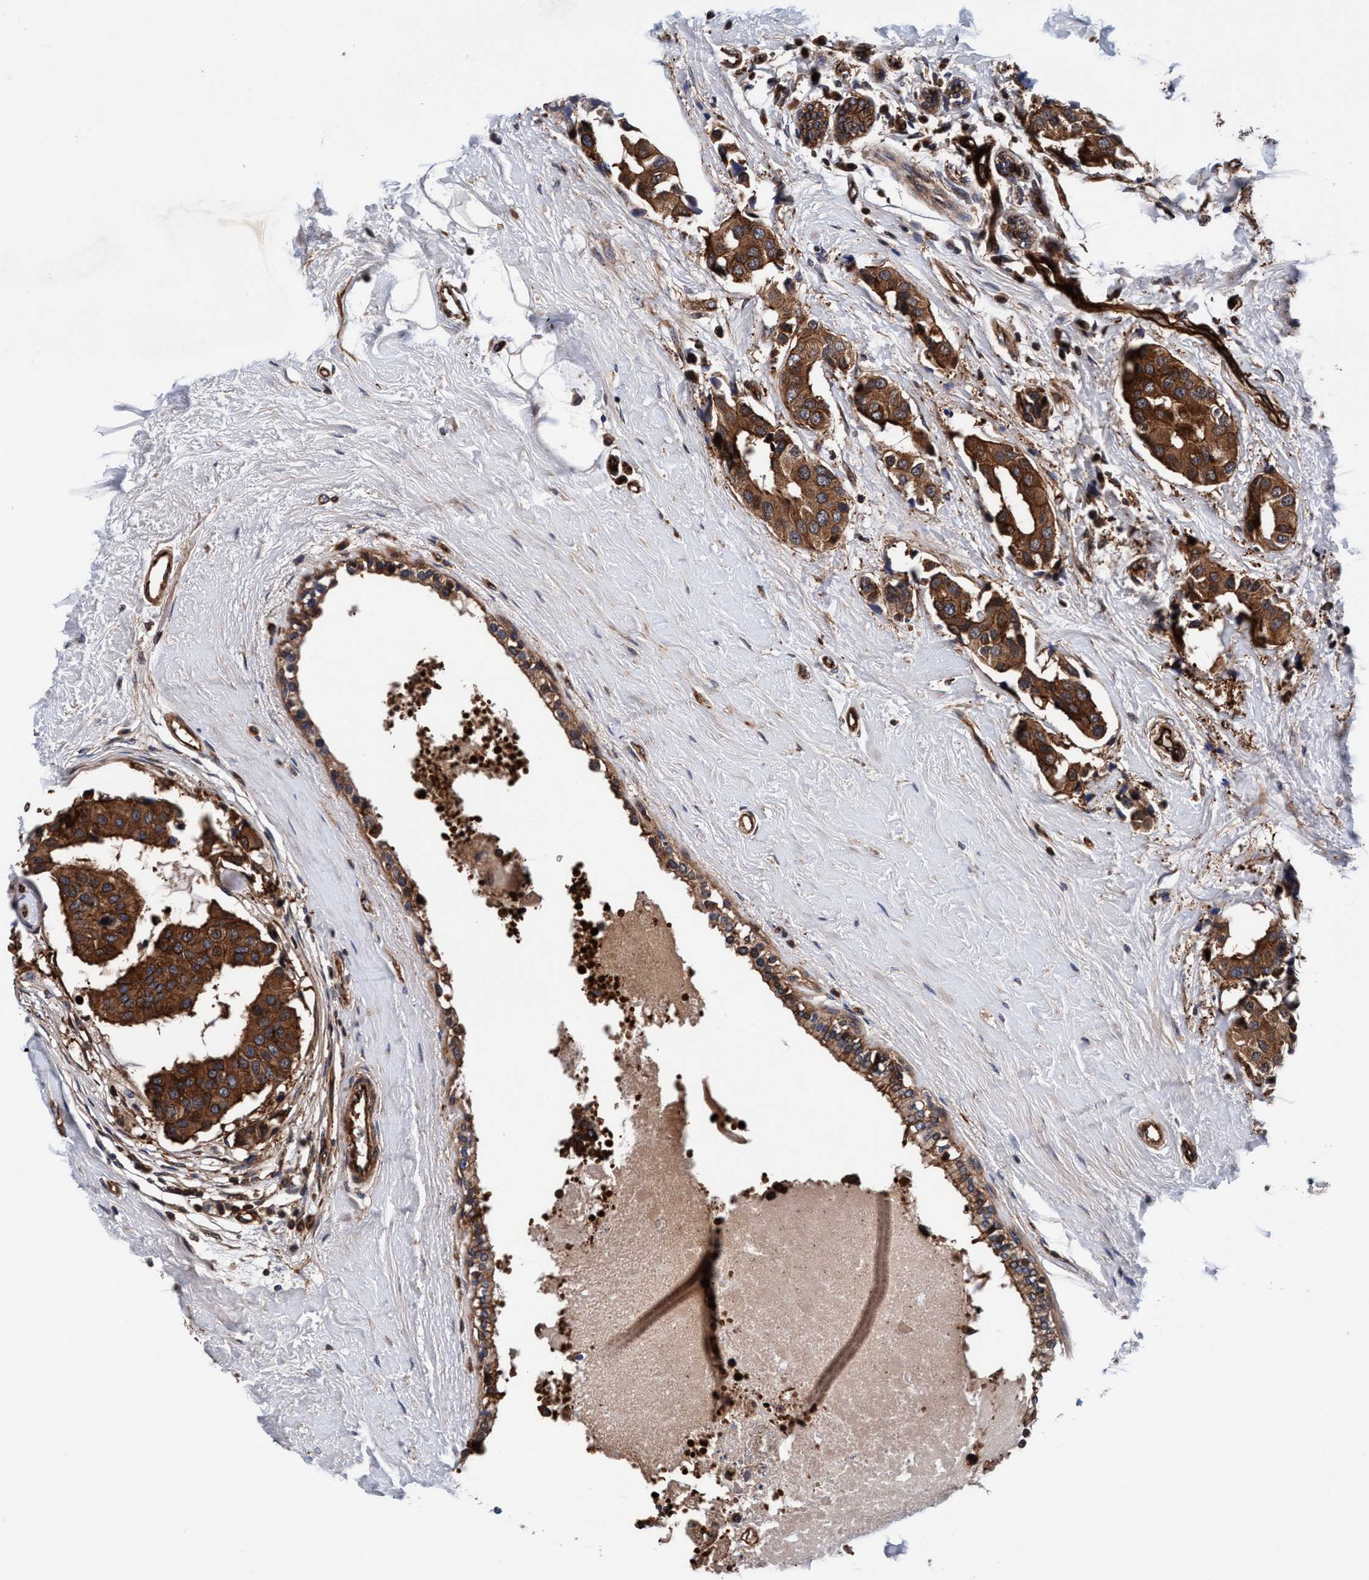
{"staining": {"intensity": "strong", "quantity": ">75%", "location": "cytoplasmic/membranous"}, "tissue": "breast cancer", "cell_type": "Tumor cells", "image_type": "cancer", "snomed": [{"axis": "morphology", "description": "Normal tissue, NOS"}, {"axis": "morphology", "description": "Duct carcinoma"}, {"axis": "topography", "description": "Breast"}], "caption": "Breast cancer stained with a brown dye shows strong cytoplasmic/membranous positive expression in approximately >75% of tumor cells.", "gene": "MCM3AP", "patient": {"sex": "female", "age": 39}}